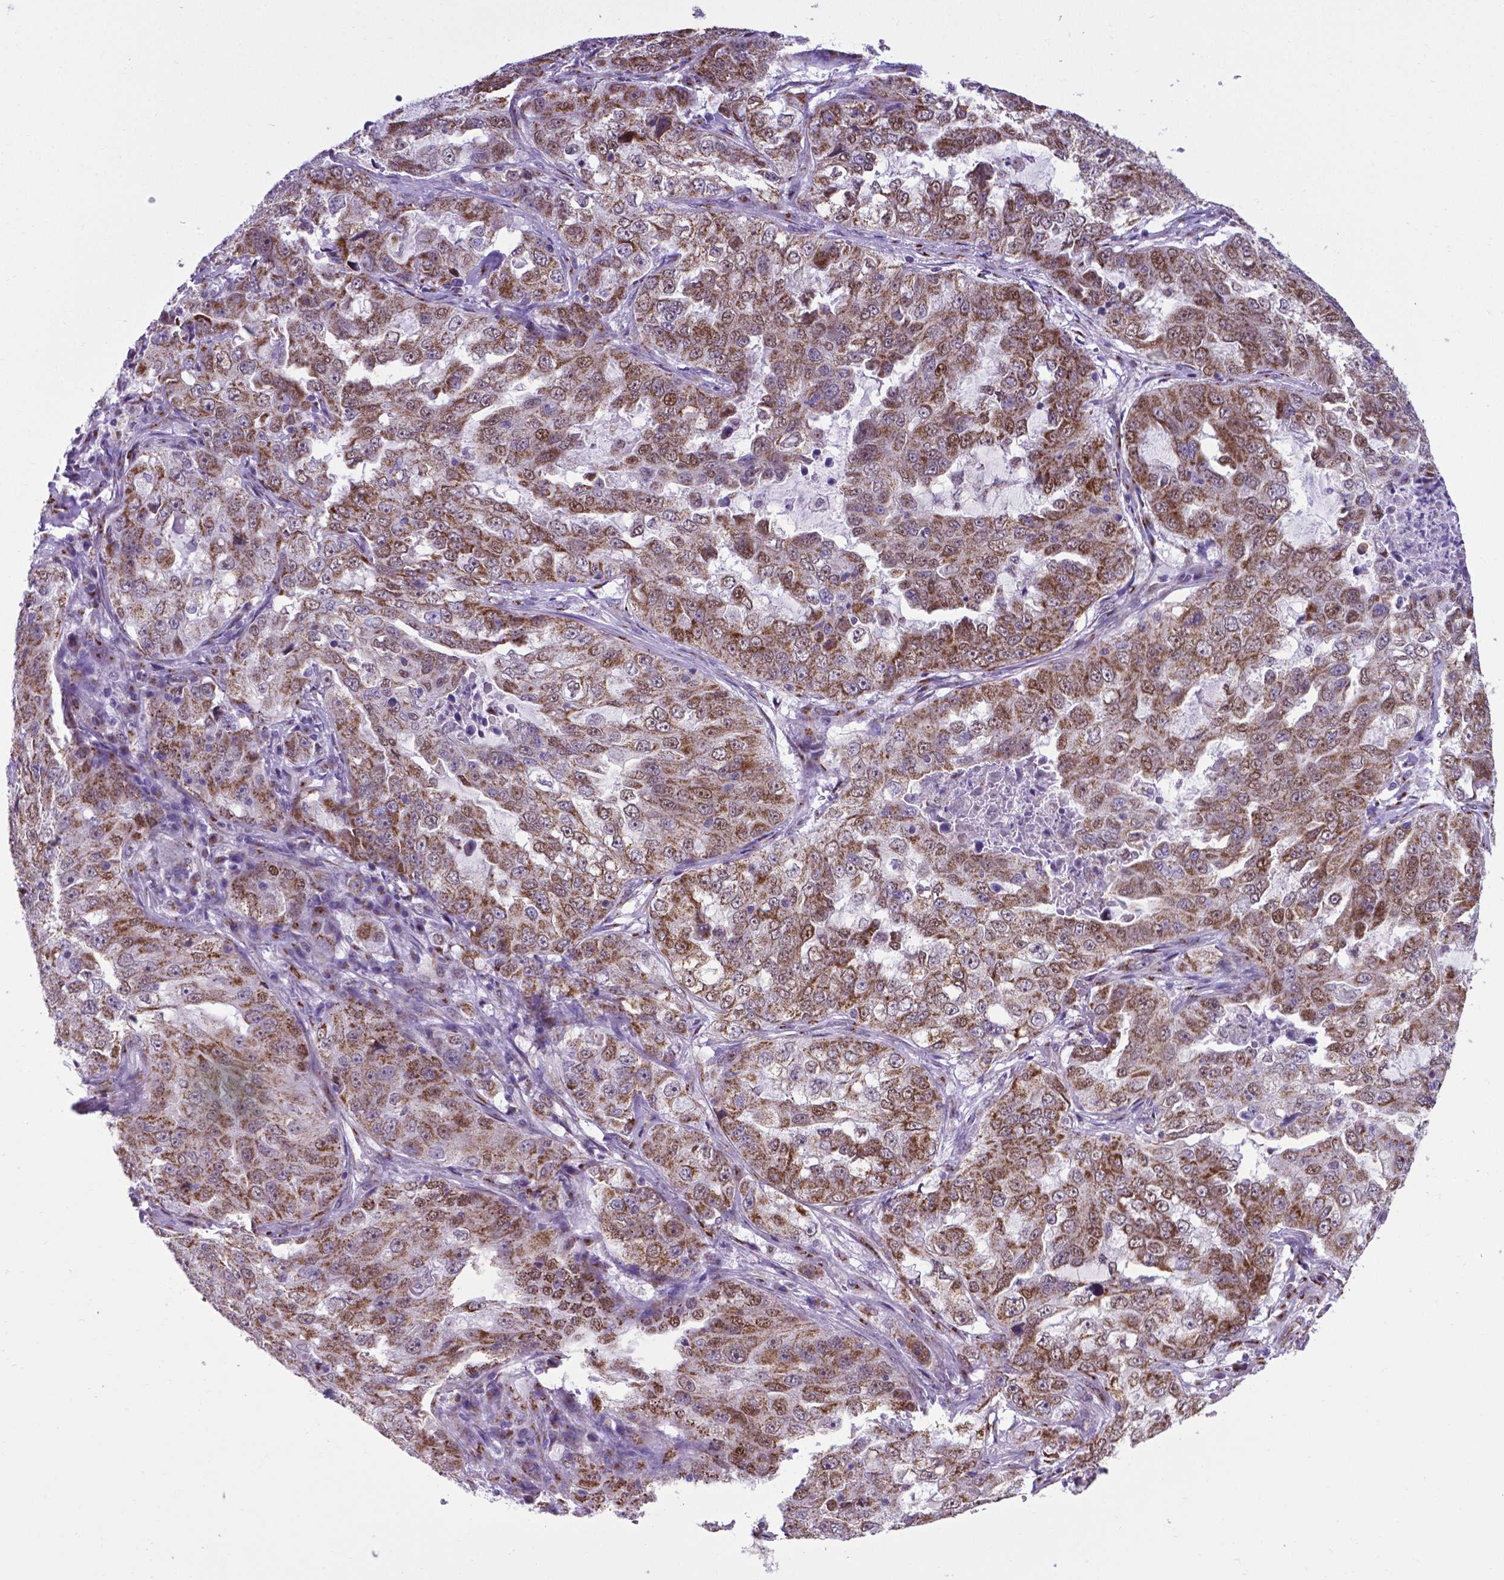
{"staining": {"intensity": "moderate", "quantity": ">75%", "location": "cytoplasmic/membranous"}, "tissue": "lung cancer", "cell_type": "Tumor cells", "image_type": "cancer", "snomed": [{"axis": "morphology", "description": "Adenocarcinoma, NOS"}, {"axis": "topography", "description": "Lung"}], "caption": "Lung adenocarcinoma stained for a protein (brown) reveals moderate cytoplasmic/membranous positive positivity in about >75% of tumor cells.", "gene": "MRPL10", "patient": {"sex": "female", "age": 61}}